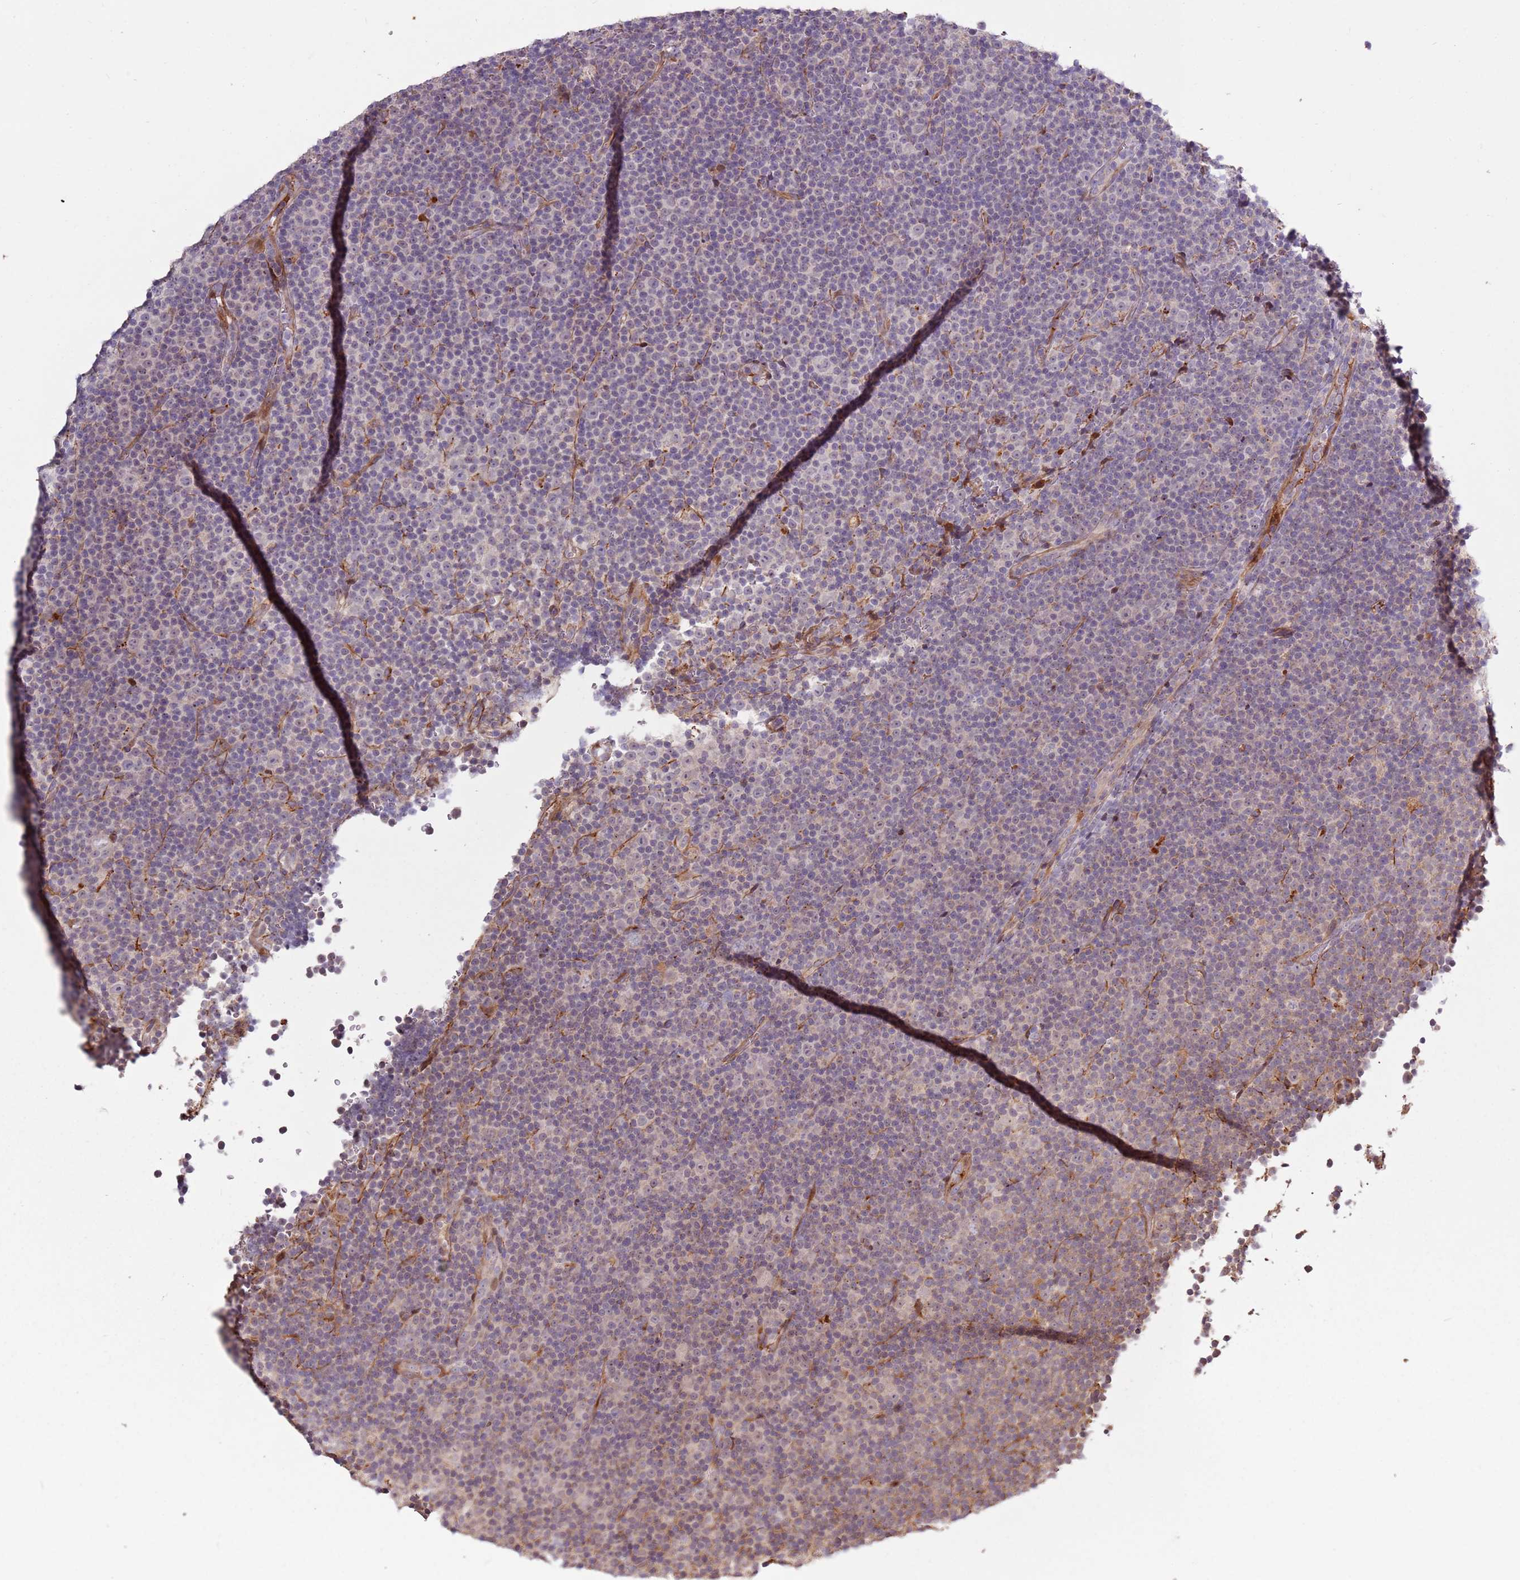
{"staining": {"intensity": "negative", "quantity": "none", "location": "none"}, "tissue": "lymphoma", "cell_type": "Tumor cells", "image_type": "cancer", "snomed": [{"axis": "morphology", "description": "Malignant lymphoma, non-Hodgkin's type, Low grade"}, {"axis": "topography", "description": "Lymph node"}], "caption": "An image of lymphoma stained for a protein reveals no brown staining in tumor cells. (DAB (3,3'-diaminobenzidine) immunohistochemistry (IHC) with hematoxylin counter stain).", "gene": "RHBDL1", "patient": {"sex": "female", "age": 67}}